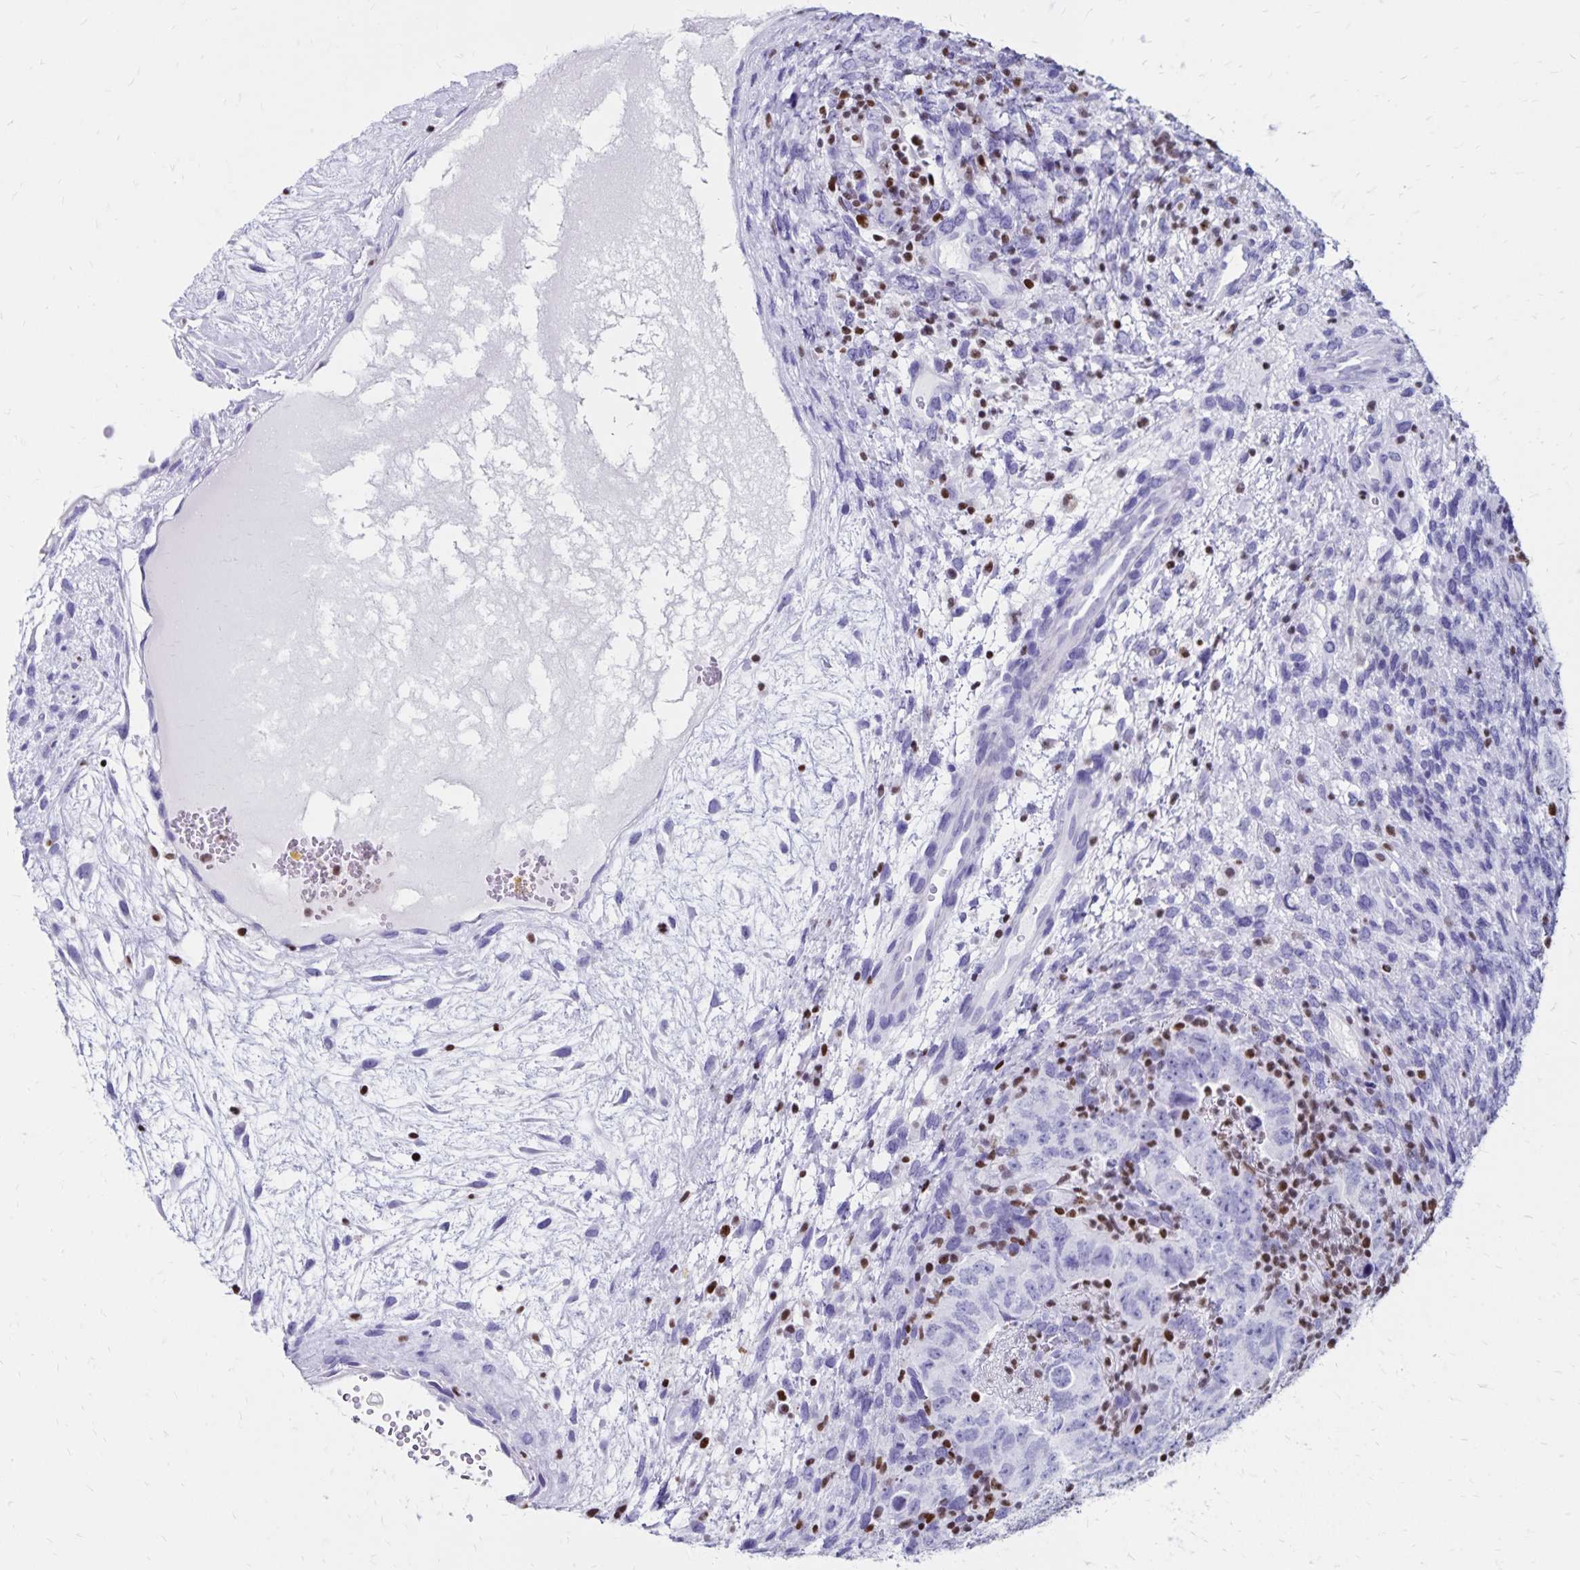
{"staining": {"intensity": "negative", "quantity": "none", "location": "none"}, "tissue": "testis cancer", "cell_type": "Tumor cells", "image_type": "cancer", "snomed": [{"axis": "morphology", "description": "Carcinoma, Embryonal, NOS"}, {"axis": "topography", "description": "Testis"}], "caption": "Tumor cells are negative for brown protein staining in testis embryonal carcinoma. Nuclei are stained in blue.", "gene": "IKZF1", "patient": {"sex": "male", "age": 24}}